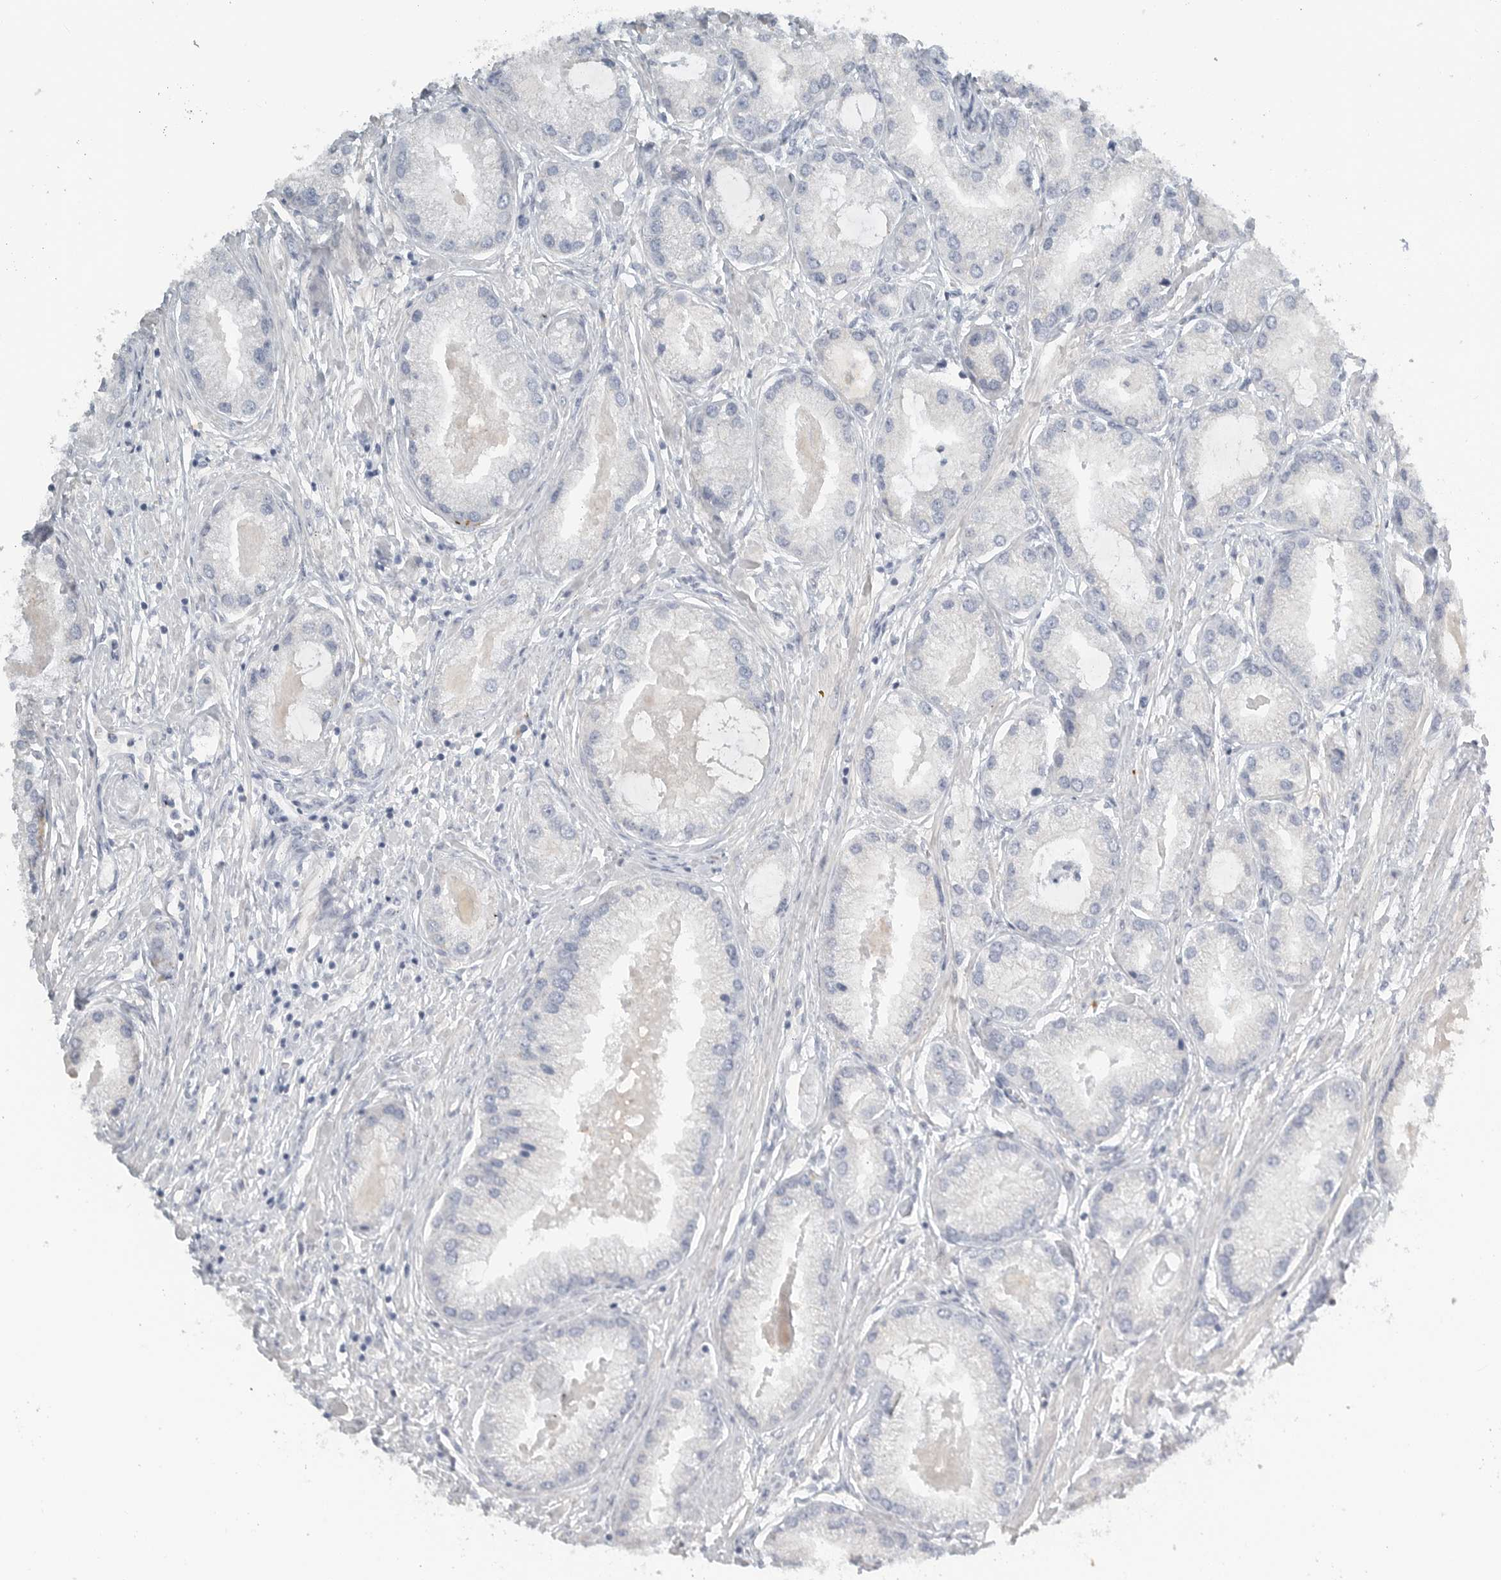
{"staining": {"intensity": "negative", "quantity": "none", "location": "none"}, "tissue": "prostate cancer", "cell_type": "Tumor cells", "image_type": "cancer", "snomed": [{"axis": "morphology", "description": "Adenocarcinoma, Low grade"}, {"axis": "topography", "description": "Prostate"}], "caption": "This is an IHC photomicrograph of prostate low-grade adenocarcinoma. There is no expression in tumor cells.", "gene": "PAM", "patient": {"sex": "male", "age": 62}}